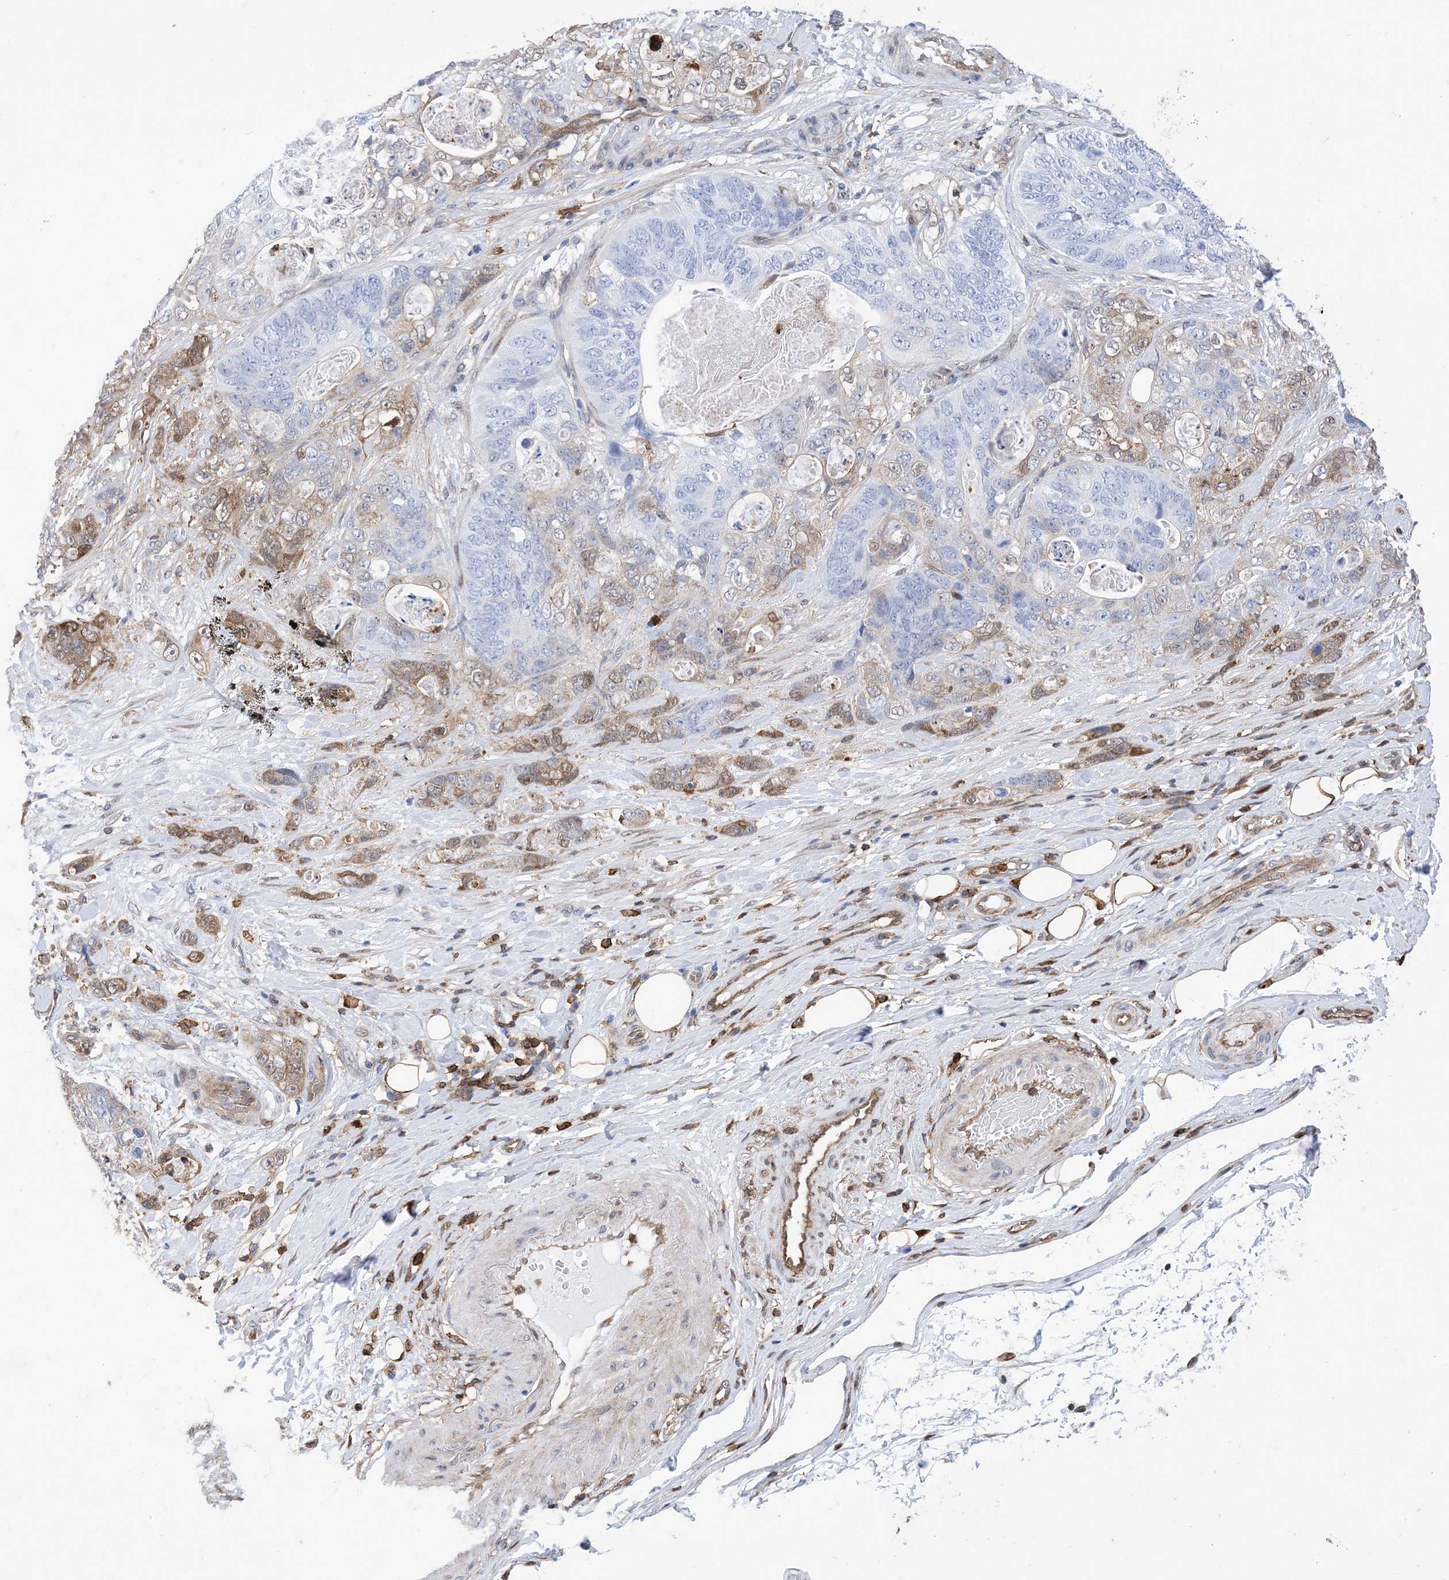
{"staining": {"intensity": "moderate", "quantity": "<25%", "location": "cytoplasmic/membranous"}, "tissue": "stomach cancer", "cell_type": "Tumor cells", "image_type": "cancer", "snomed": [{"axis": "morphology", "description": "Normal tissue, NOS"}, {"axis": "morphology", "description": "Adenocarcinoma, NOS"}, {"axis": "topography", "description": "Stomach"}], "caption": "A micrograph of stomach adenocarcinoma stained for a protein shows moderate cytoplasmic/membranous brown staining in tumor cells.", "gene": "ANXA1", "patient": {"sex": "female", "age": 89}}